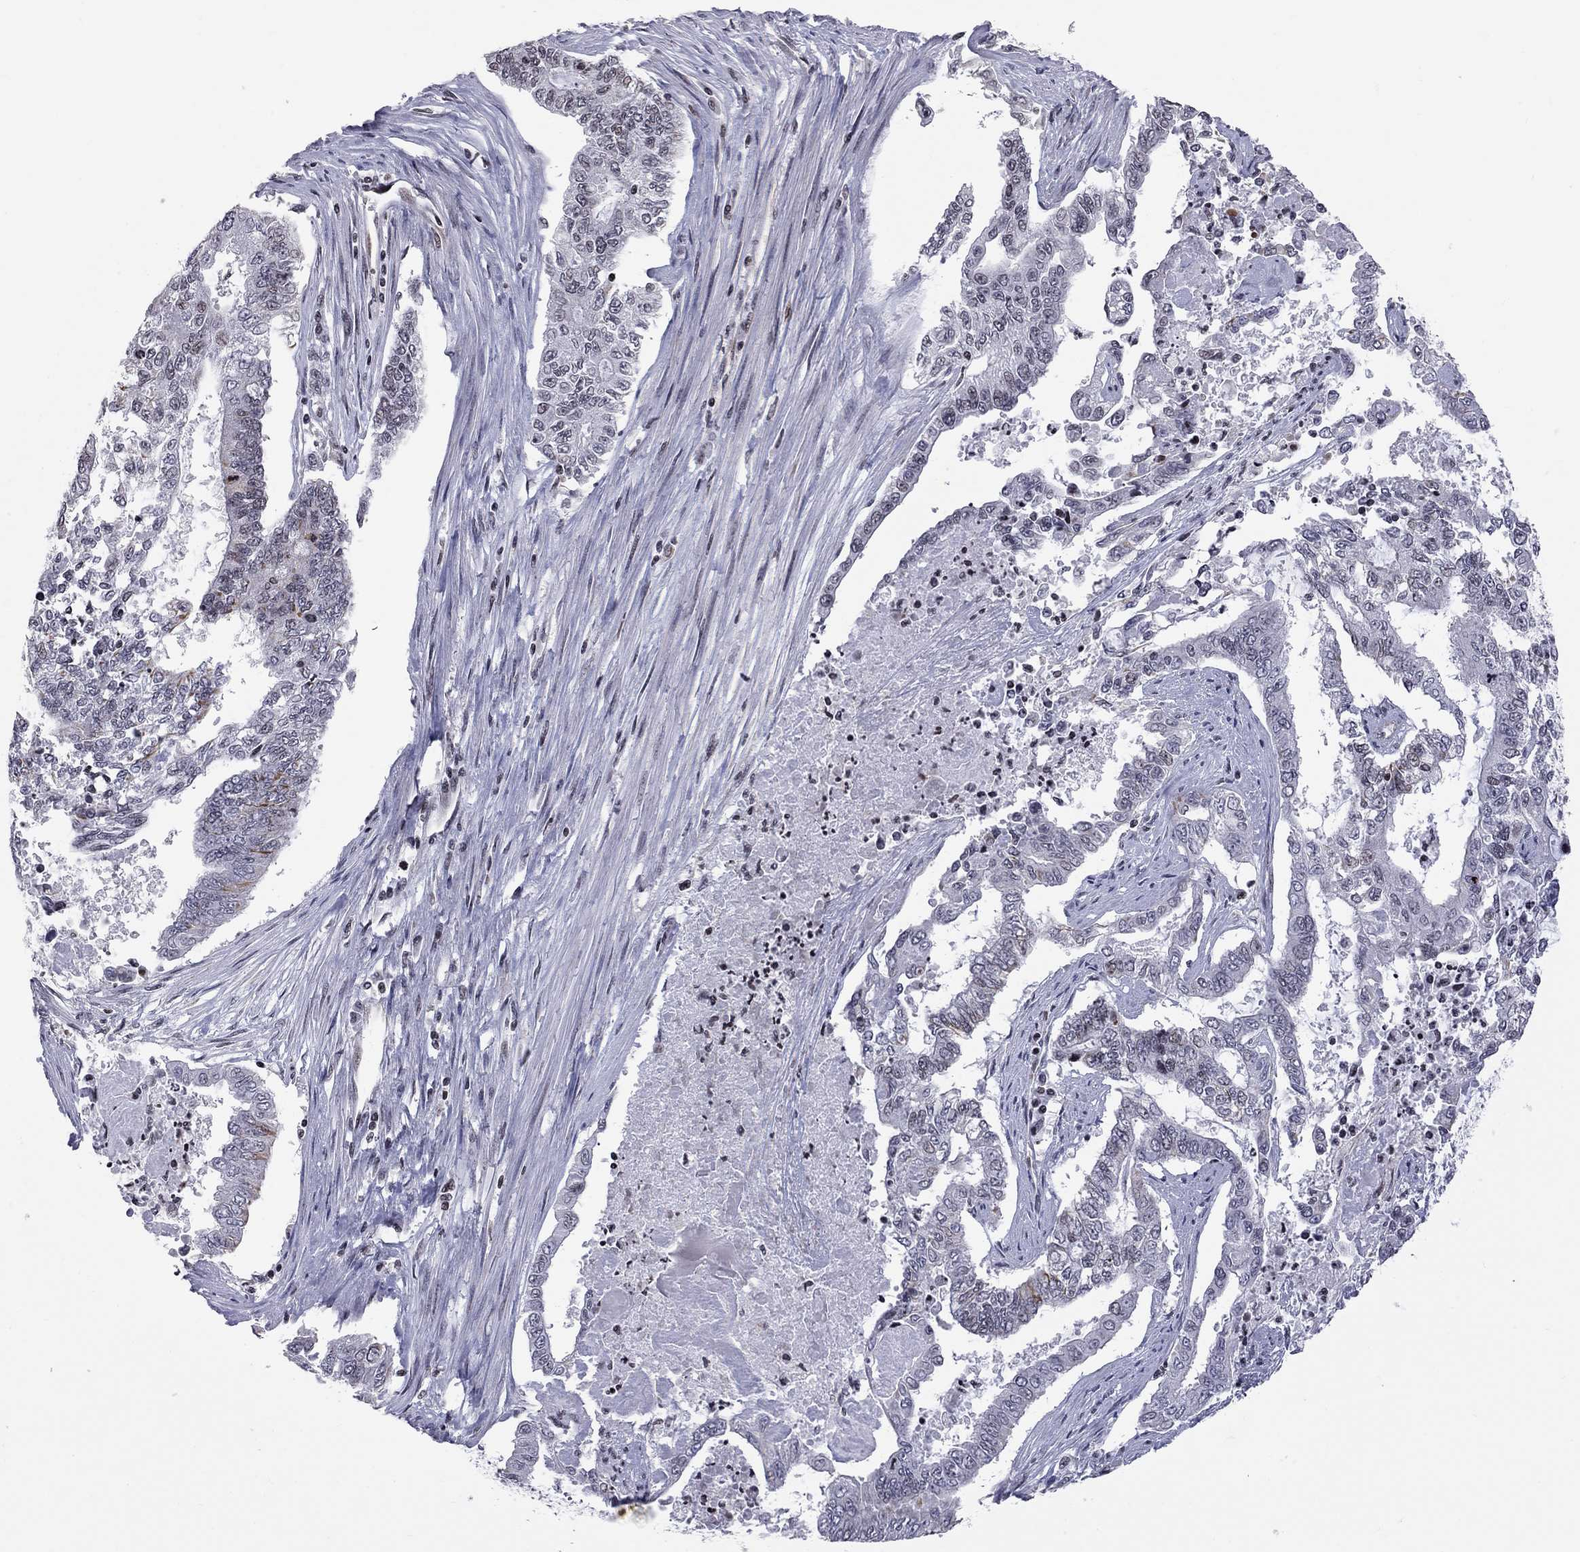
{"staining": {"intensity": "negative", "quantity": "none", "location": "none"}, "tissue": "endometrial cancer", "cell_type": "Tumor cells", "image_type": "cancer", "snomed": [{"axis": "morphology", "description": "Adenocarcinoma, NOS"}, {"axis": "topography", "description": "Uterus"}], "caption": "High power microscopy image of an immunohistochemistry (IHC) photomicrograph of endometrial cancer (adenocarcinoma), revealing no significant expression in tumor cells. (Brightfield microscopy of DAB IHC at high magnification).", "gene": "MTNR1B", "patient": {"sex": "female", "age": 59}}